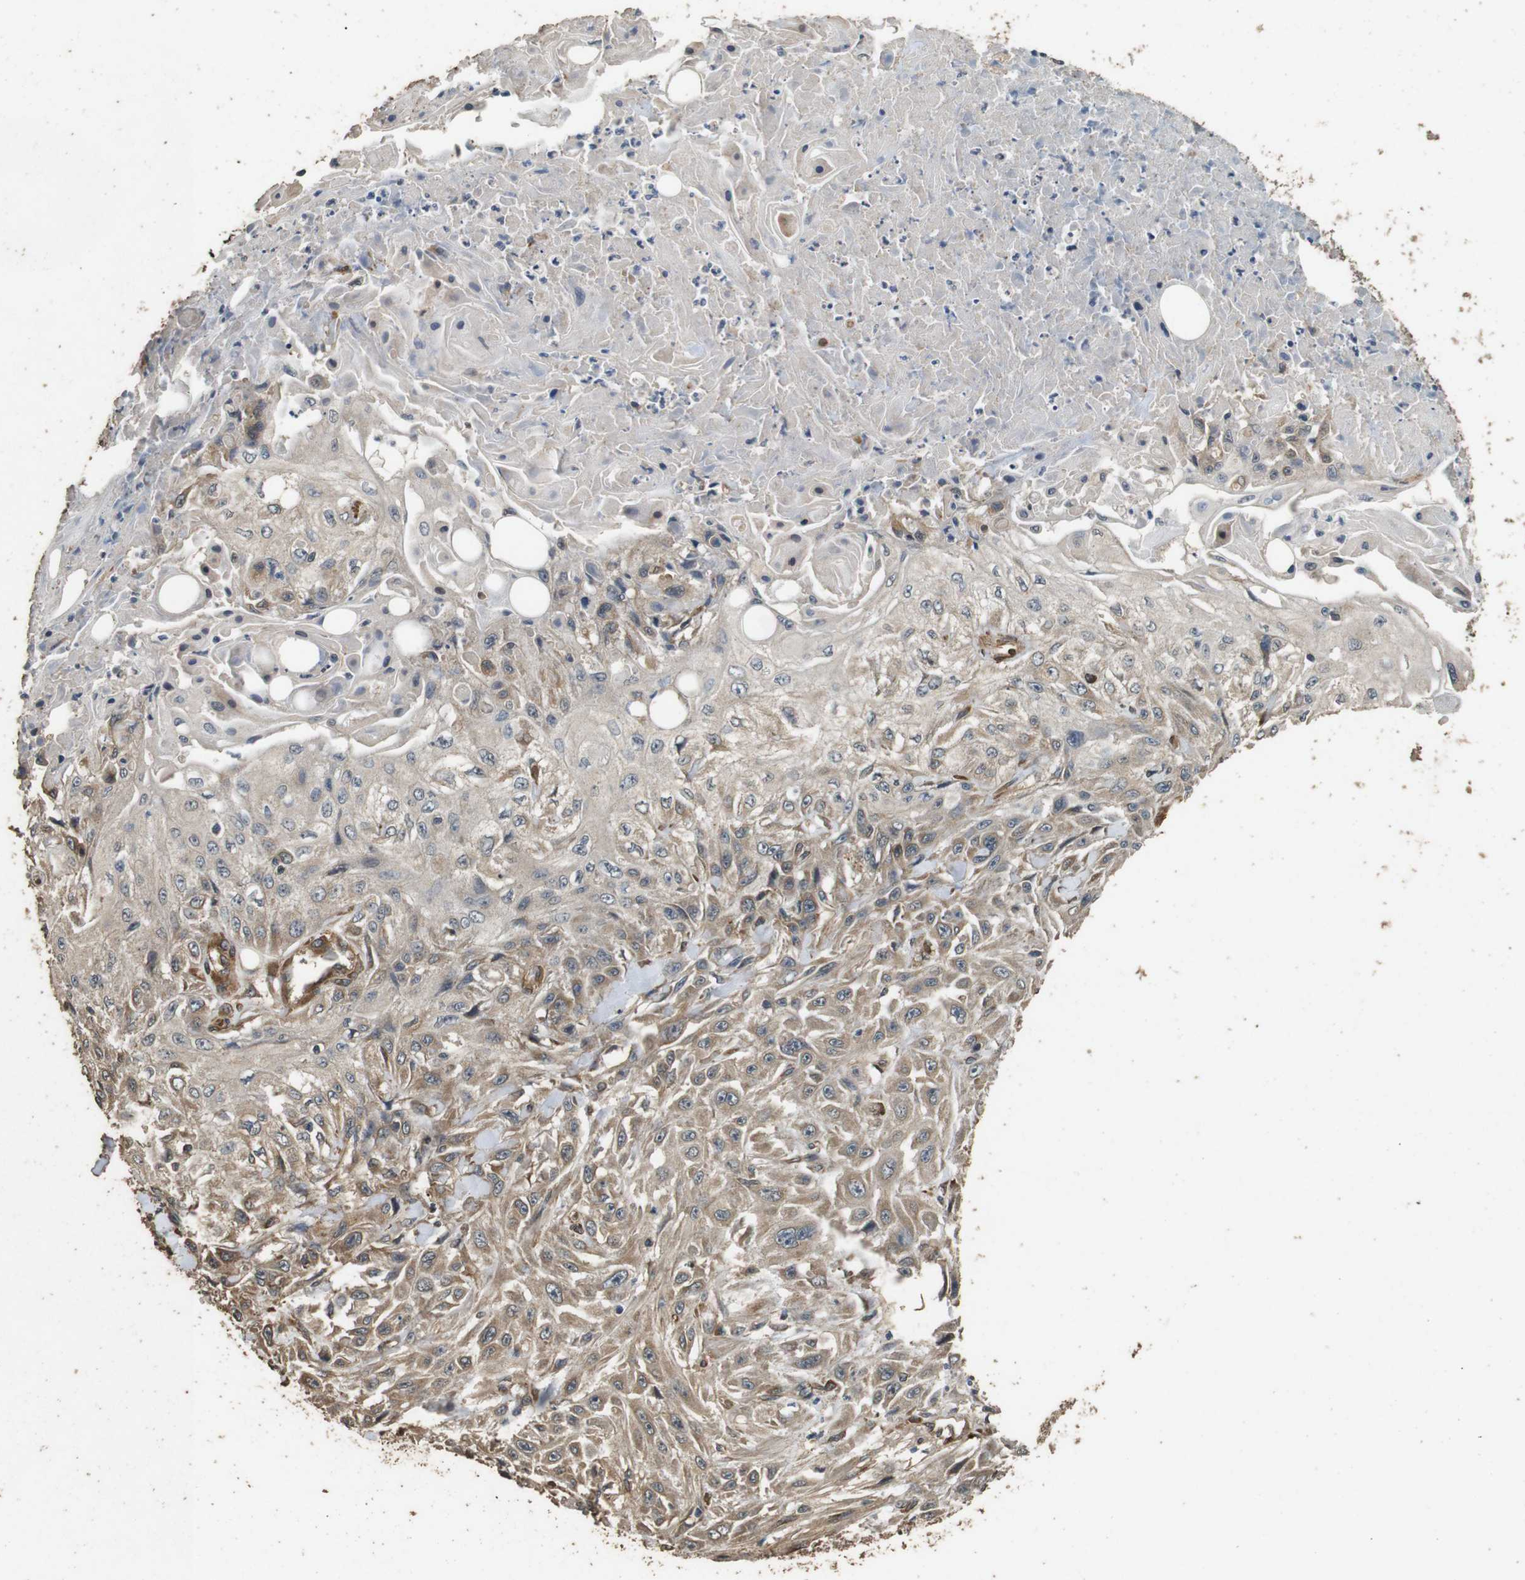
{"staining": {"intensity": "moderate", "quantity": "25%-75%", "location": "cytoplasmic/membranous"}, "tissue": "skin cancer", "cell_type": "Tumor cells", "image_type": "cancer", "snomed": [{"axis": "morphology", "description": "Squamous cell carcinoma, NOS"}, {"axis": "topography", "description": "Skin"}], "caption": "The histopathology image reveals immunohistochemical staining of skin squamous cell carcinoma. There is moderate cytoplasmic/membranous expression is seen in about 25%-75% of tumor cells.", "gene": "CNPY4", "patient": {"sex": "male", "age": 75}}